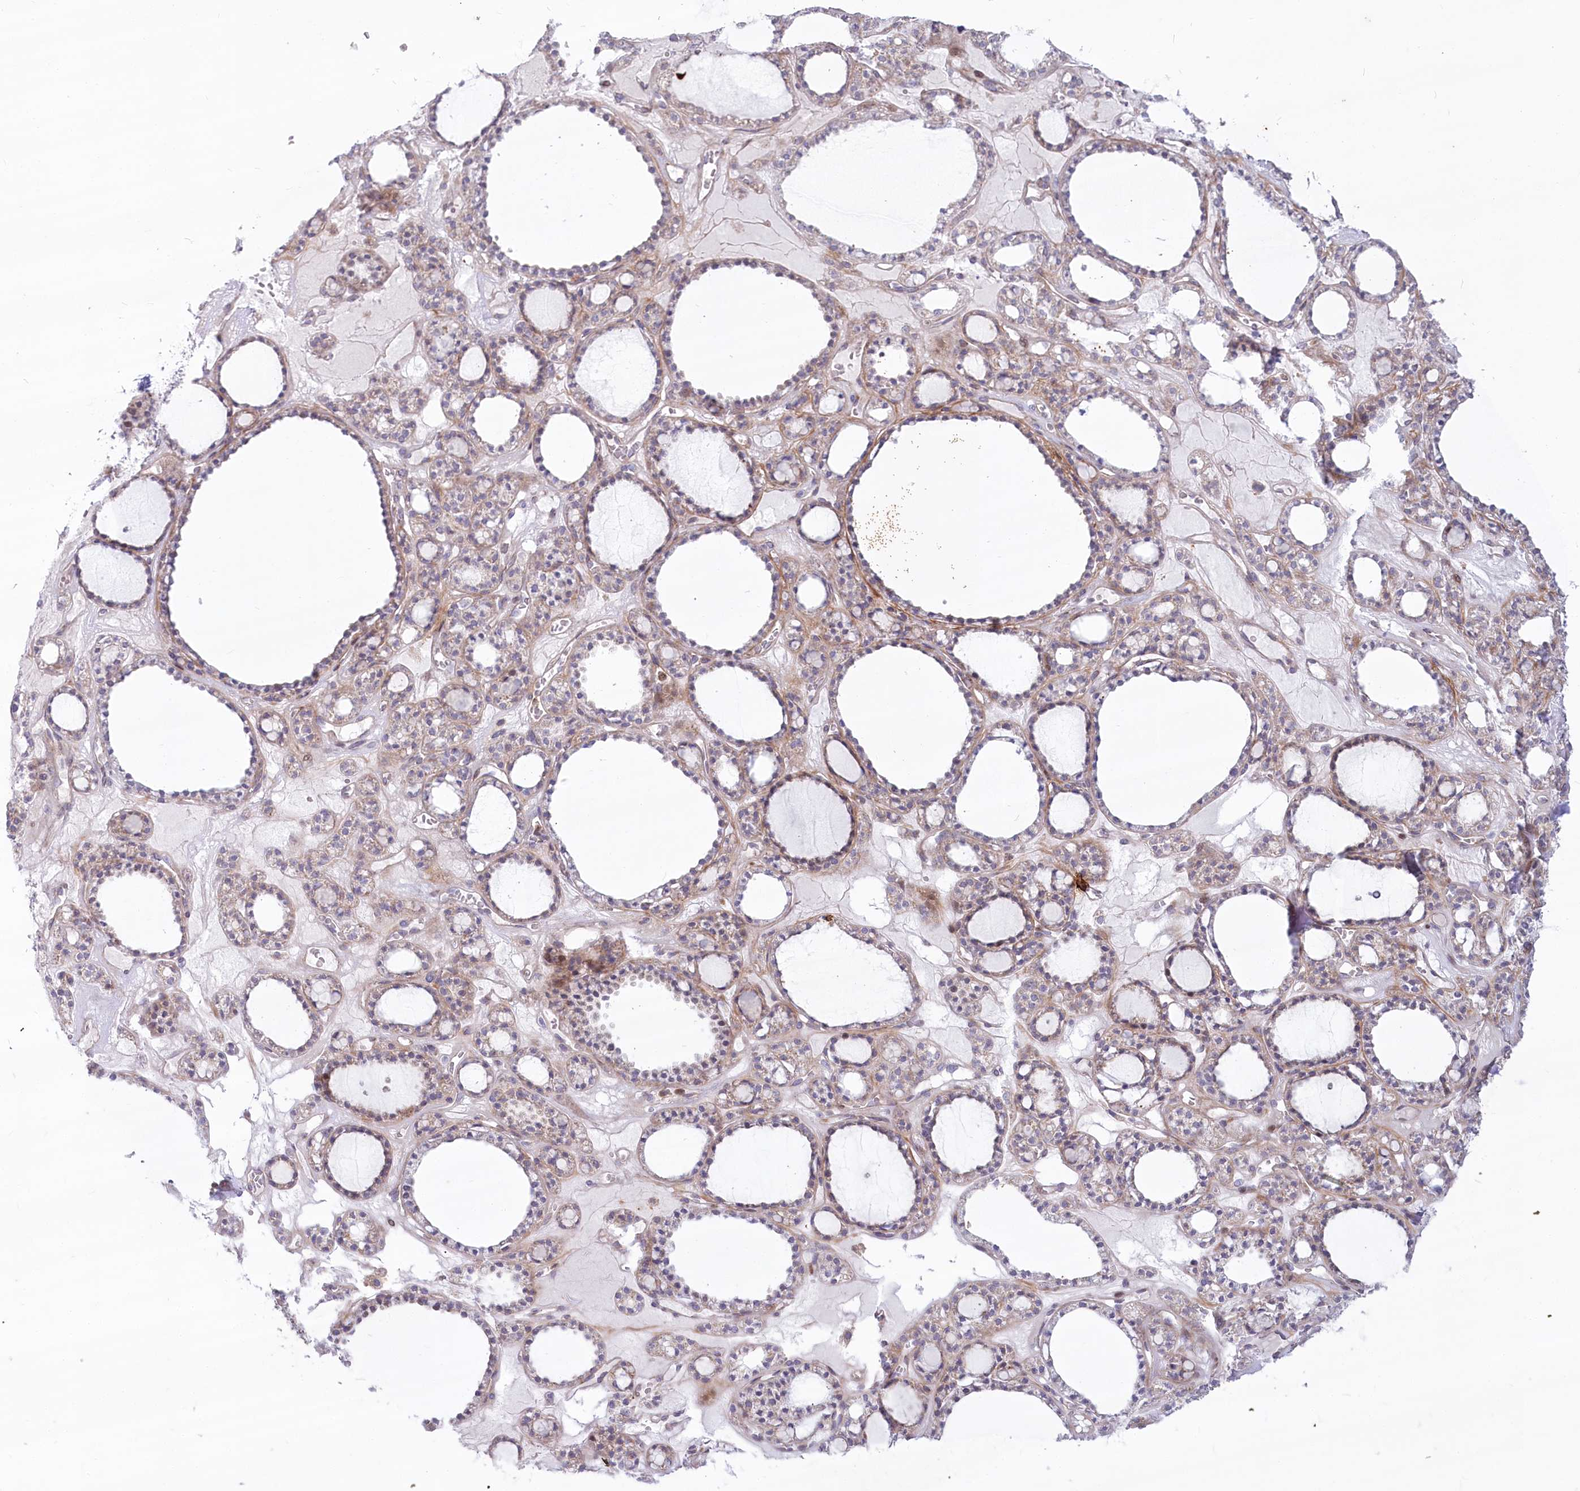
{"staining": {"intensity": "moderate", "quantity": "25%-75%", "location": "cytoplasmic/membranous"}, "tissue": "thyroid gland", "cell_type": "Glandular cells", "image_type": "normal", "snomed": [{"axis": "morphology", "description": "Normal tissue, NOS"}, {"axis": "topography", "description": "Thyroid gland"}], "caption": "DAB immunohistochemical staining of normal thyroid gland shows moderate cytoplasmic/membranous protein positivity in about 25%-75% of glandular cells. (DAB = brown stain, brightfield microscopy at high magnification).", "gene": "MTG1", "patient": {"sex": "female", "age": 28}}